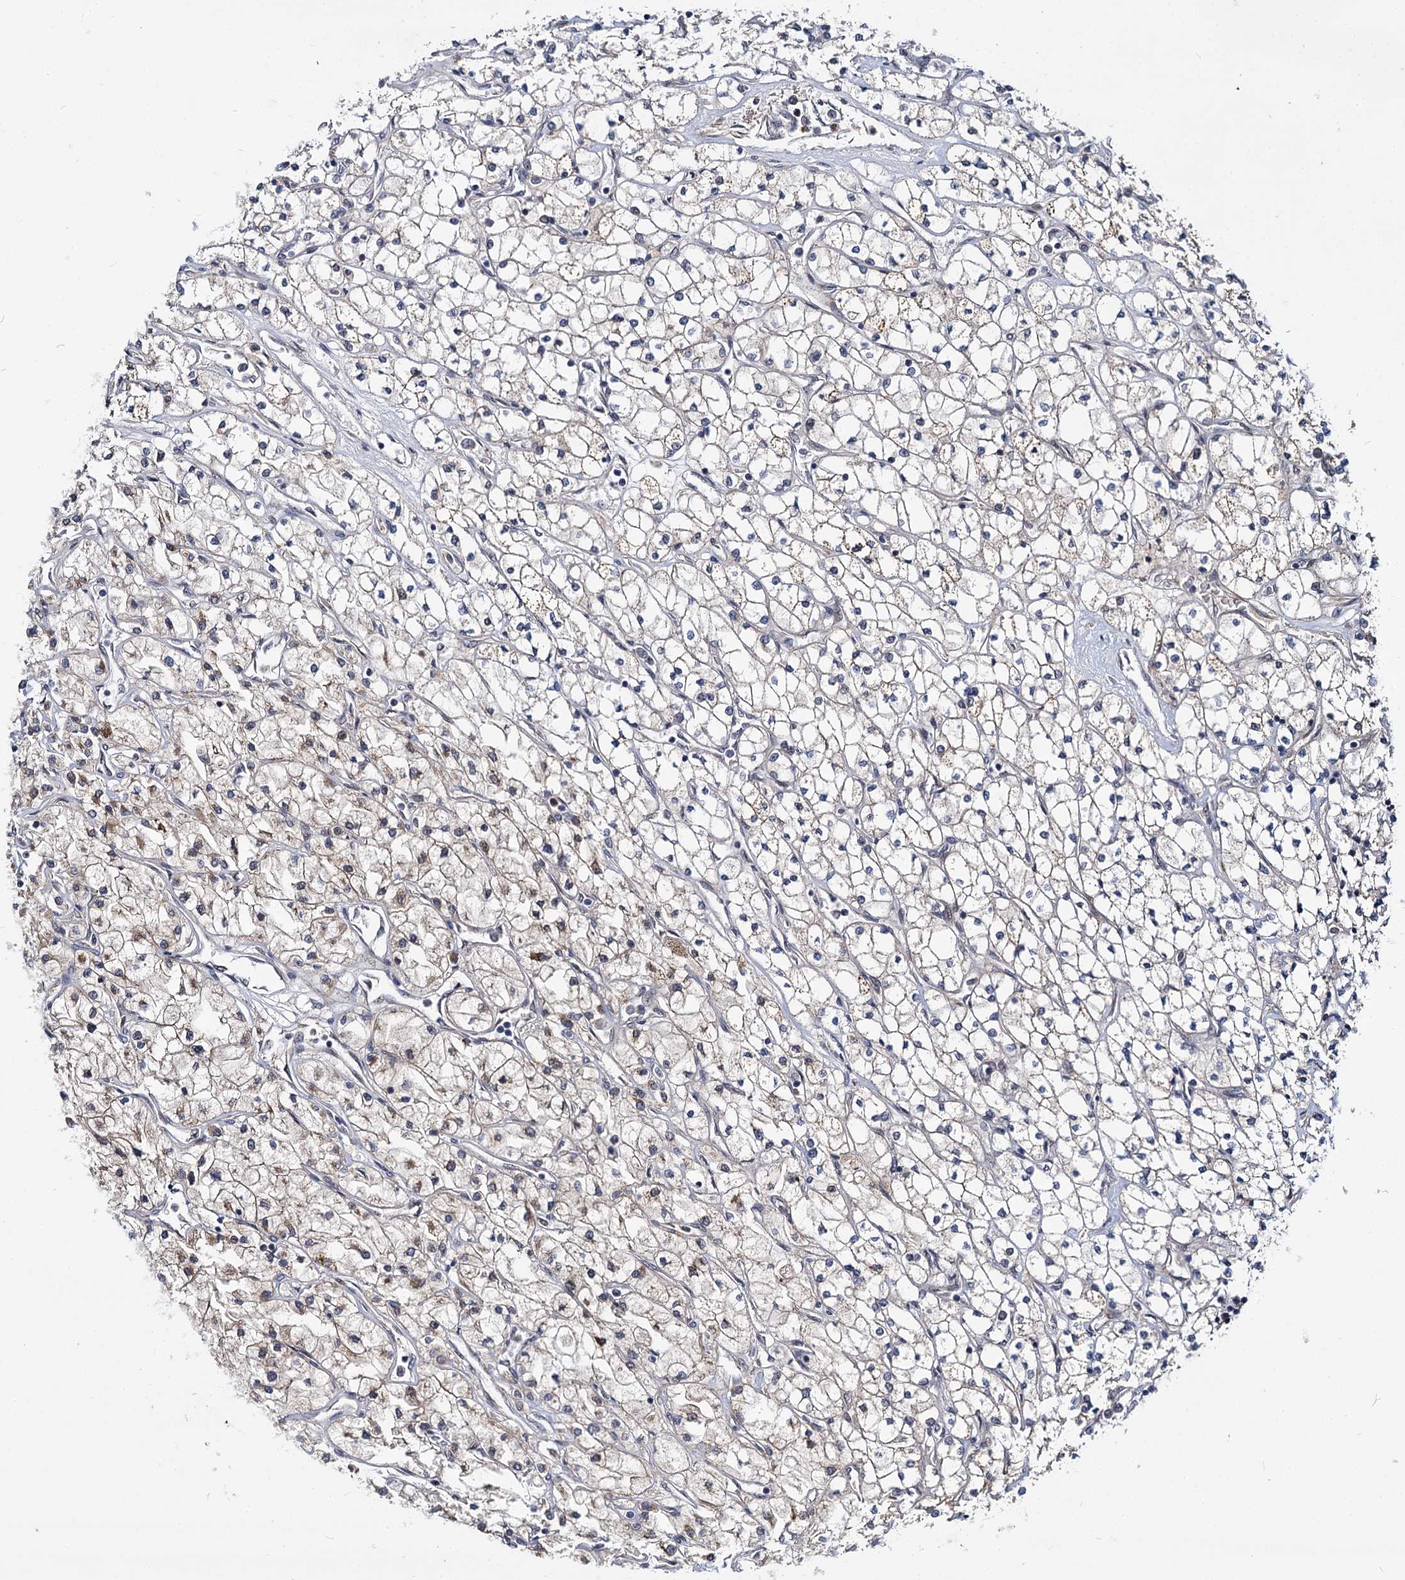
{"staining": {"intensity": "weak", "quantity": "25%-75%", "location": "cytoplasmic/membranous"}, "tissue": "renal cancer", "cell_type": "Tumor cells", "image_type": "cancer", "snomed": [{"axis": "morphology", "description": "Adenocarcinoma, NOS"}, {"axis": "topography", "description": "Kidney"}], "caption": "An immunohistochemistry photomicrograph of tumor tissue is shown. Protein staining in brown shows weak cytoplasmic/membranous positivity in renal cancer (adenocarcinoma) within tumor cells.", "gene": "MAML2", "patient": {"sex": "male", "age": 80}}